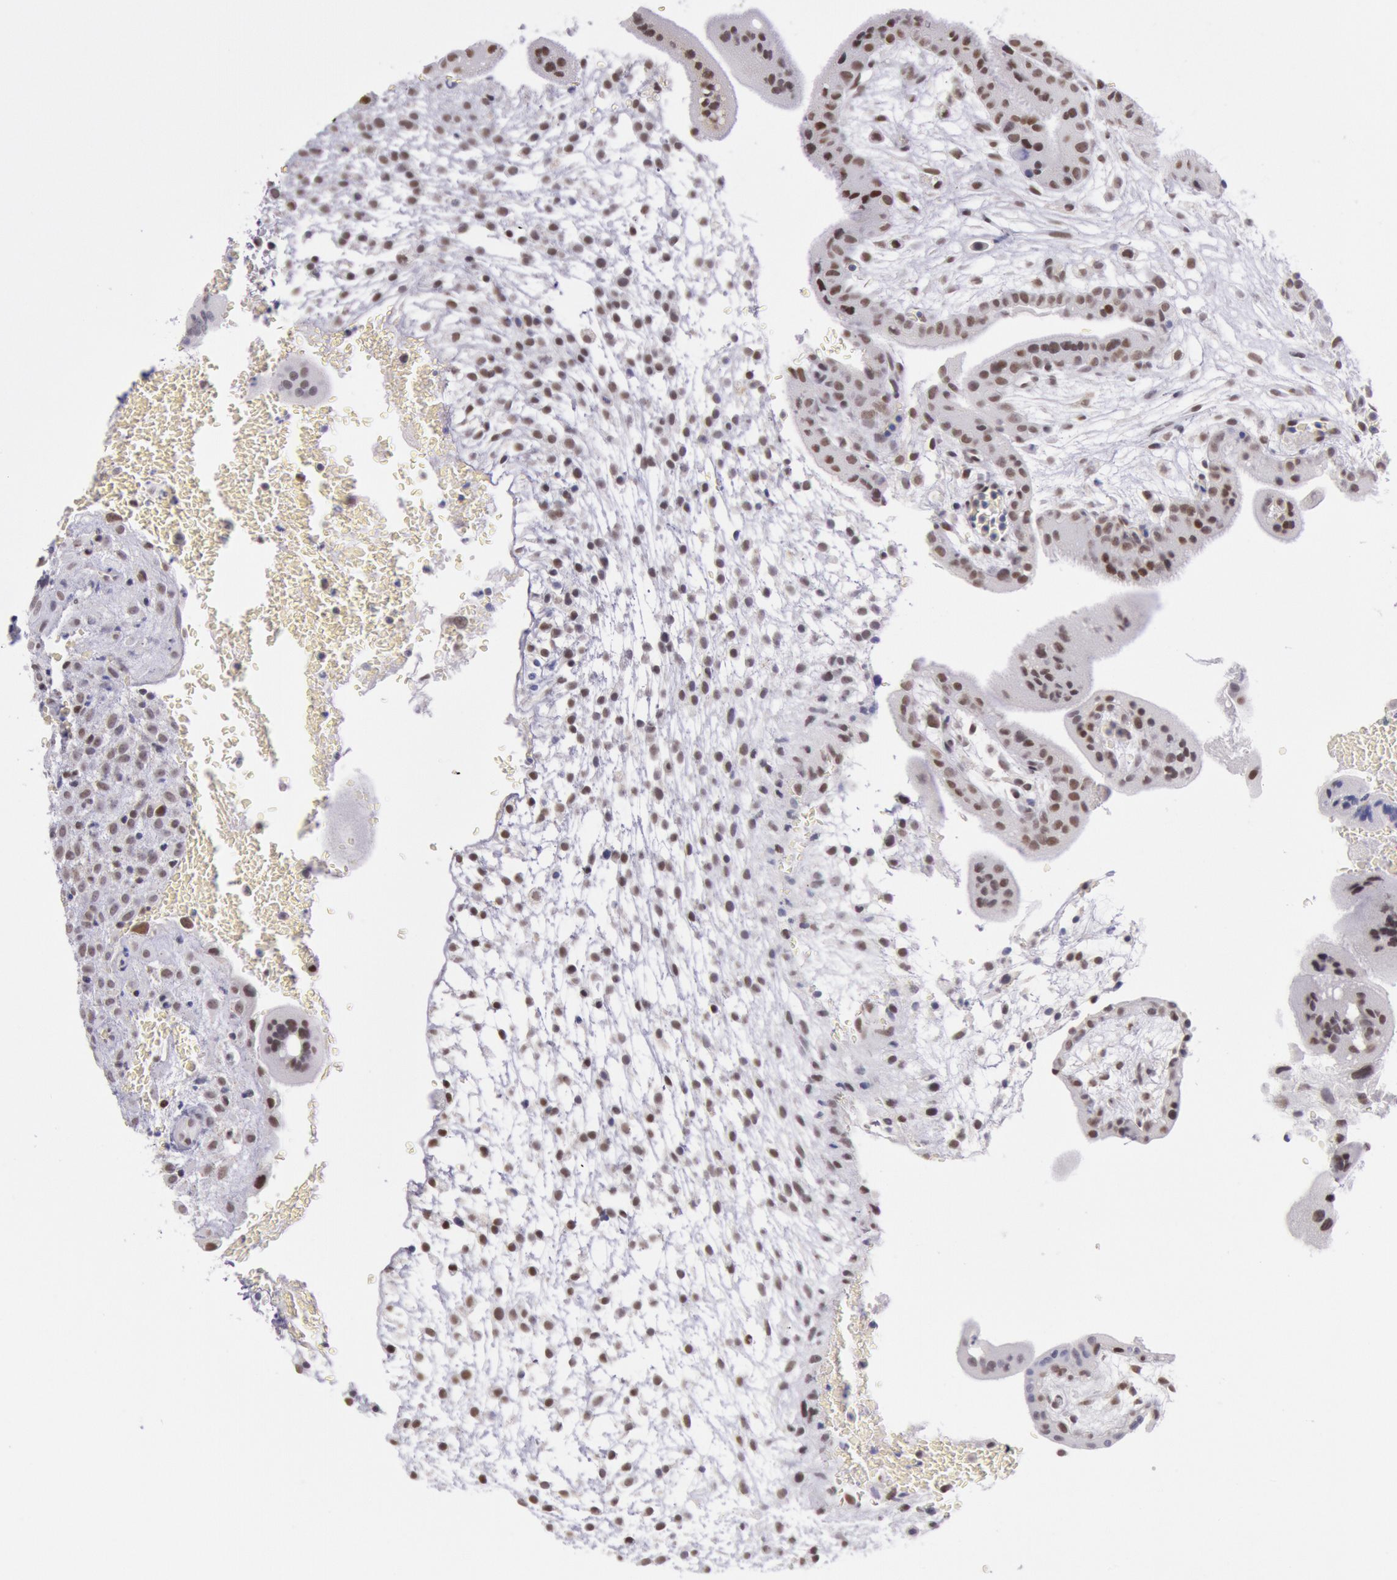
{"staining": {"intensity": "moderate", "quantity": ">75%", "location": "nuclear"}, "tissue": "placenta", "cell_type": "Decidual cells", "image_type": "normal", "snomed": [{"axis": "morphology", "description": "Normal tissue, NOS"}, {"axis": "topography", "description": "Placenta"}], "caption": "Protein expression analysis of unremarkable placenta reveals moderate nuclear positivity in approximately >75% of decidual cells. (Stains: DAB in brown, nuclei in blue, Microscopy: brightfield microscopy at high magnification).", "gene": "TASL", "patient": {"sex": "female", "age": 35}}